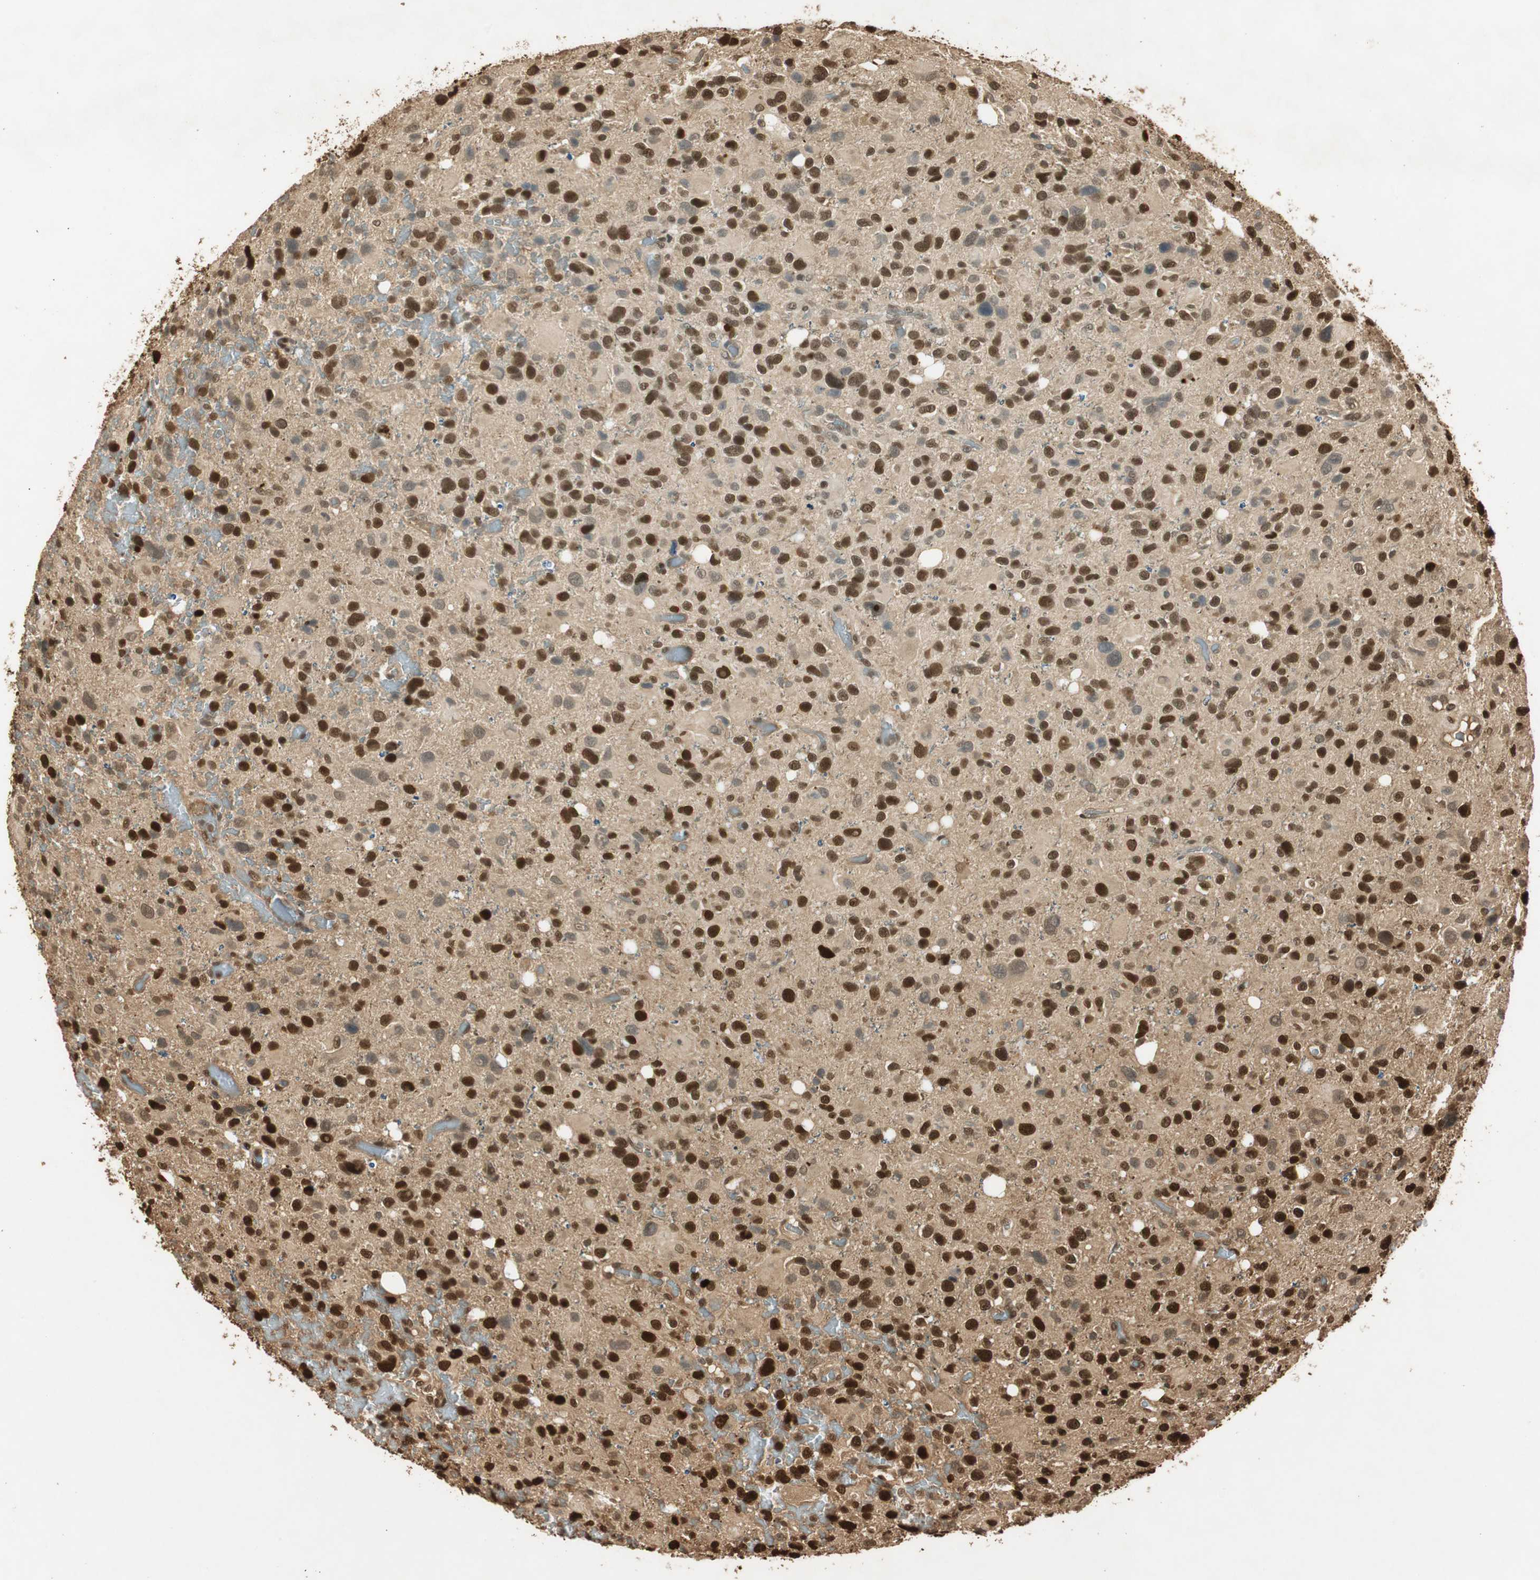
{"staining": {"intensity": "strong", "quantity": ">75%", "location": "cytoplasmic/membranous,nuclear"}, "tissue": "glioma", "cell_type": "Tumor cells", "image_type": "cancer", "snomed": [{"axis": "morphology", "description": "Glioma, malignant, High grade"}, {"axis": "topography", "description": "Brain"}], "caption": "A brown stain shows strong cytoplasmic/membranous and nuclear expression of a protein in human malignant high-grade glioma tumor cells. (Brightfield microscopy of DAB IHC at high magnification).", "gene": "RPA3", "patient": {"sex": "male", "age": 48}}